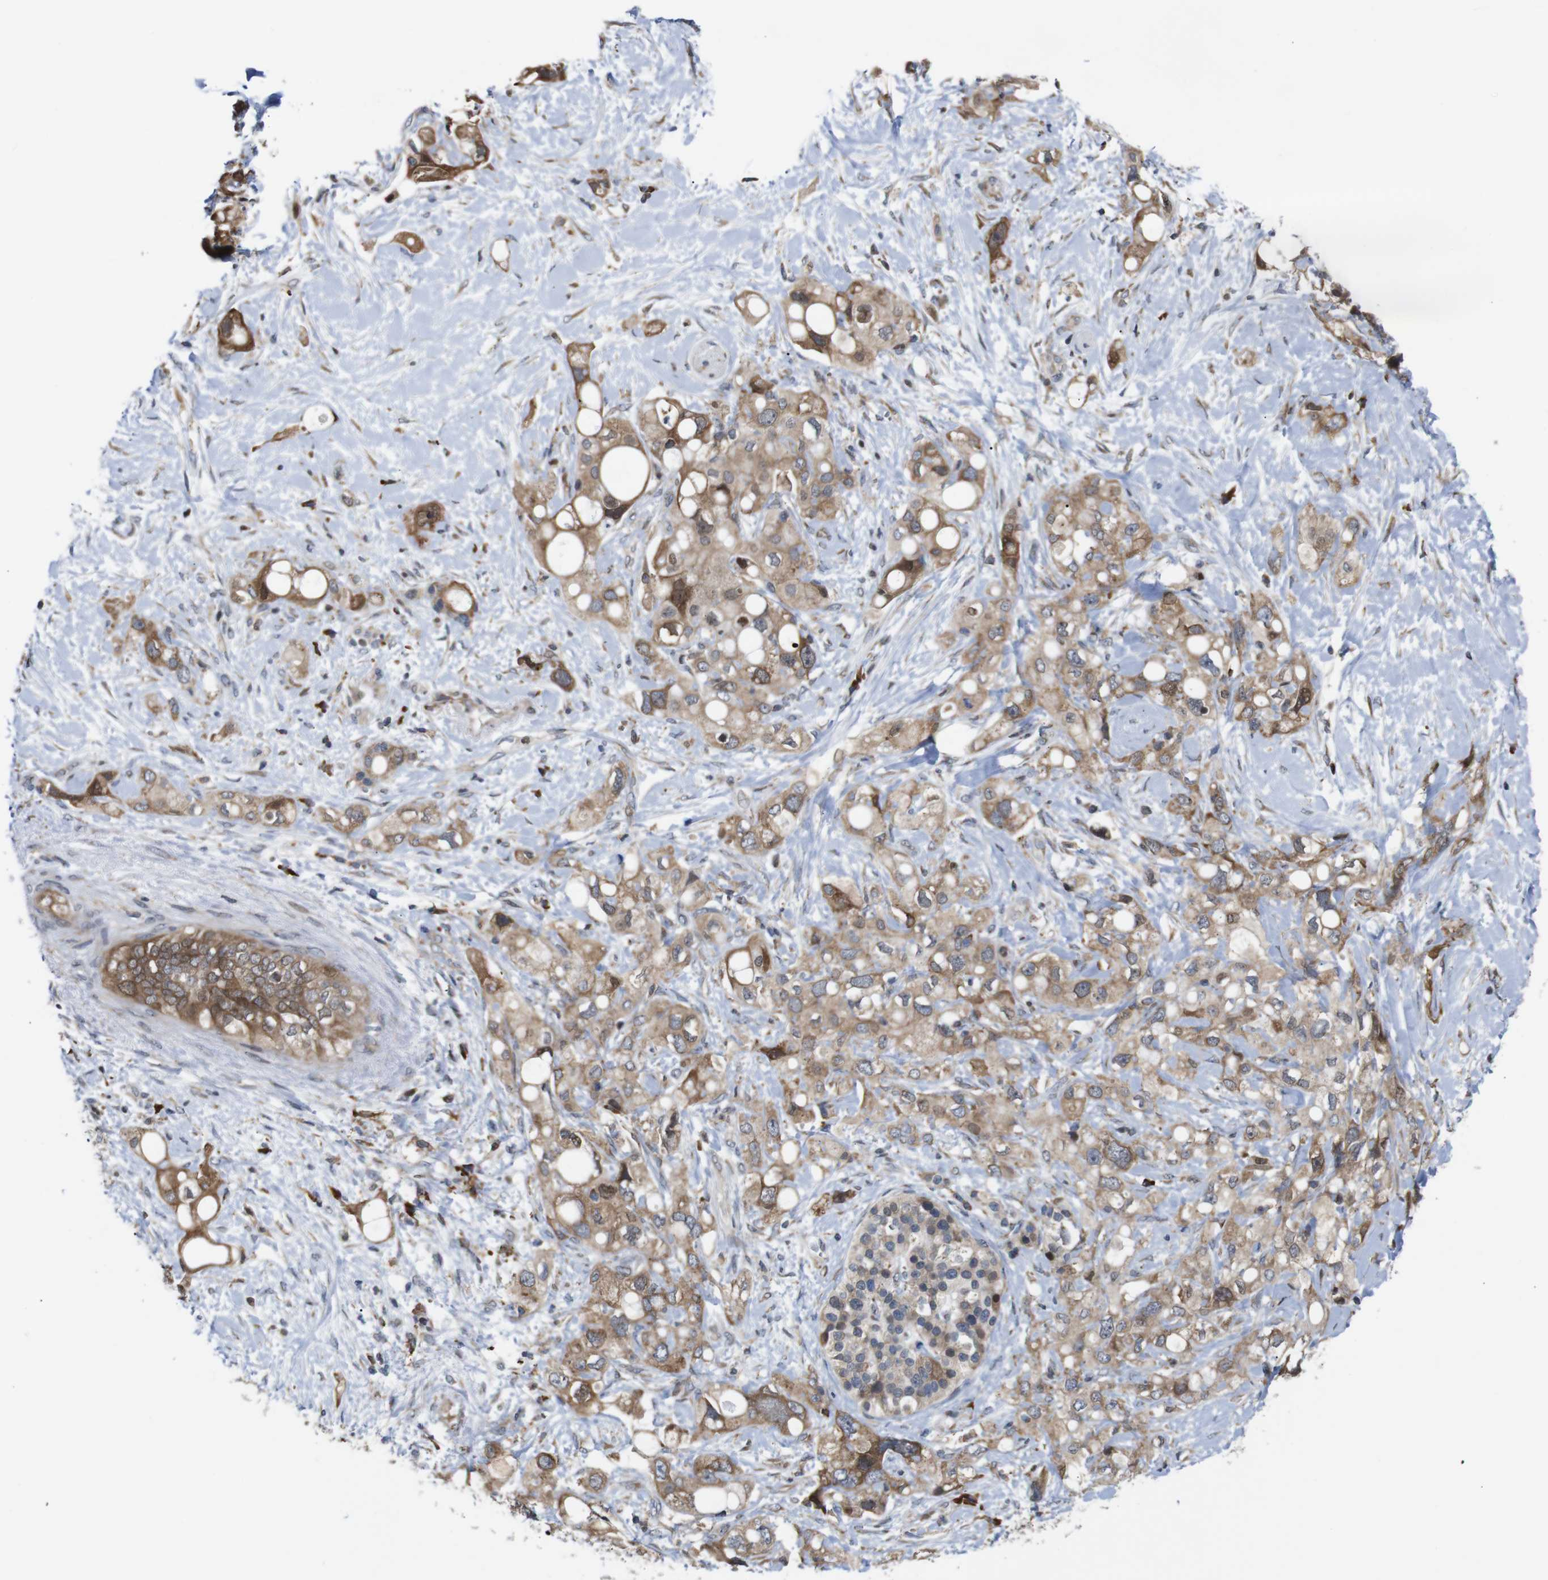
{"staining": {"intensity": "moderate", "quantity": ">75%", "location": "cytoplasmic/membranous"}, "tissue": "pancreatic cancer", "cell_type": "Tumor cells", "image_type": "cancer", "snomed": [{"axis": "morphology", "description": "Adenocarcinoma, NOS"}, {"axis": "topography", "description": "Pancreas"}], "caption": "This is an image of immunohistochemistry staining of pancreatic cancer, which shows moderate expression in the cytoplasmic/membranous of tumor cells.", "gene": "PTPN1", "patient": {"sex": "female", "age": 56}}